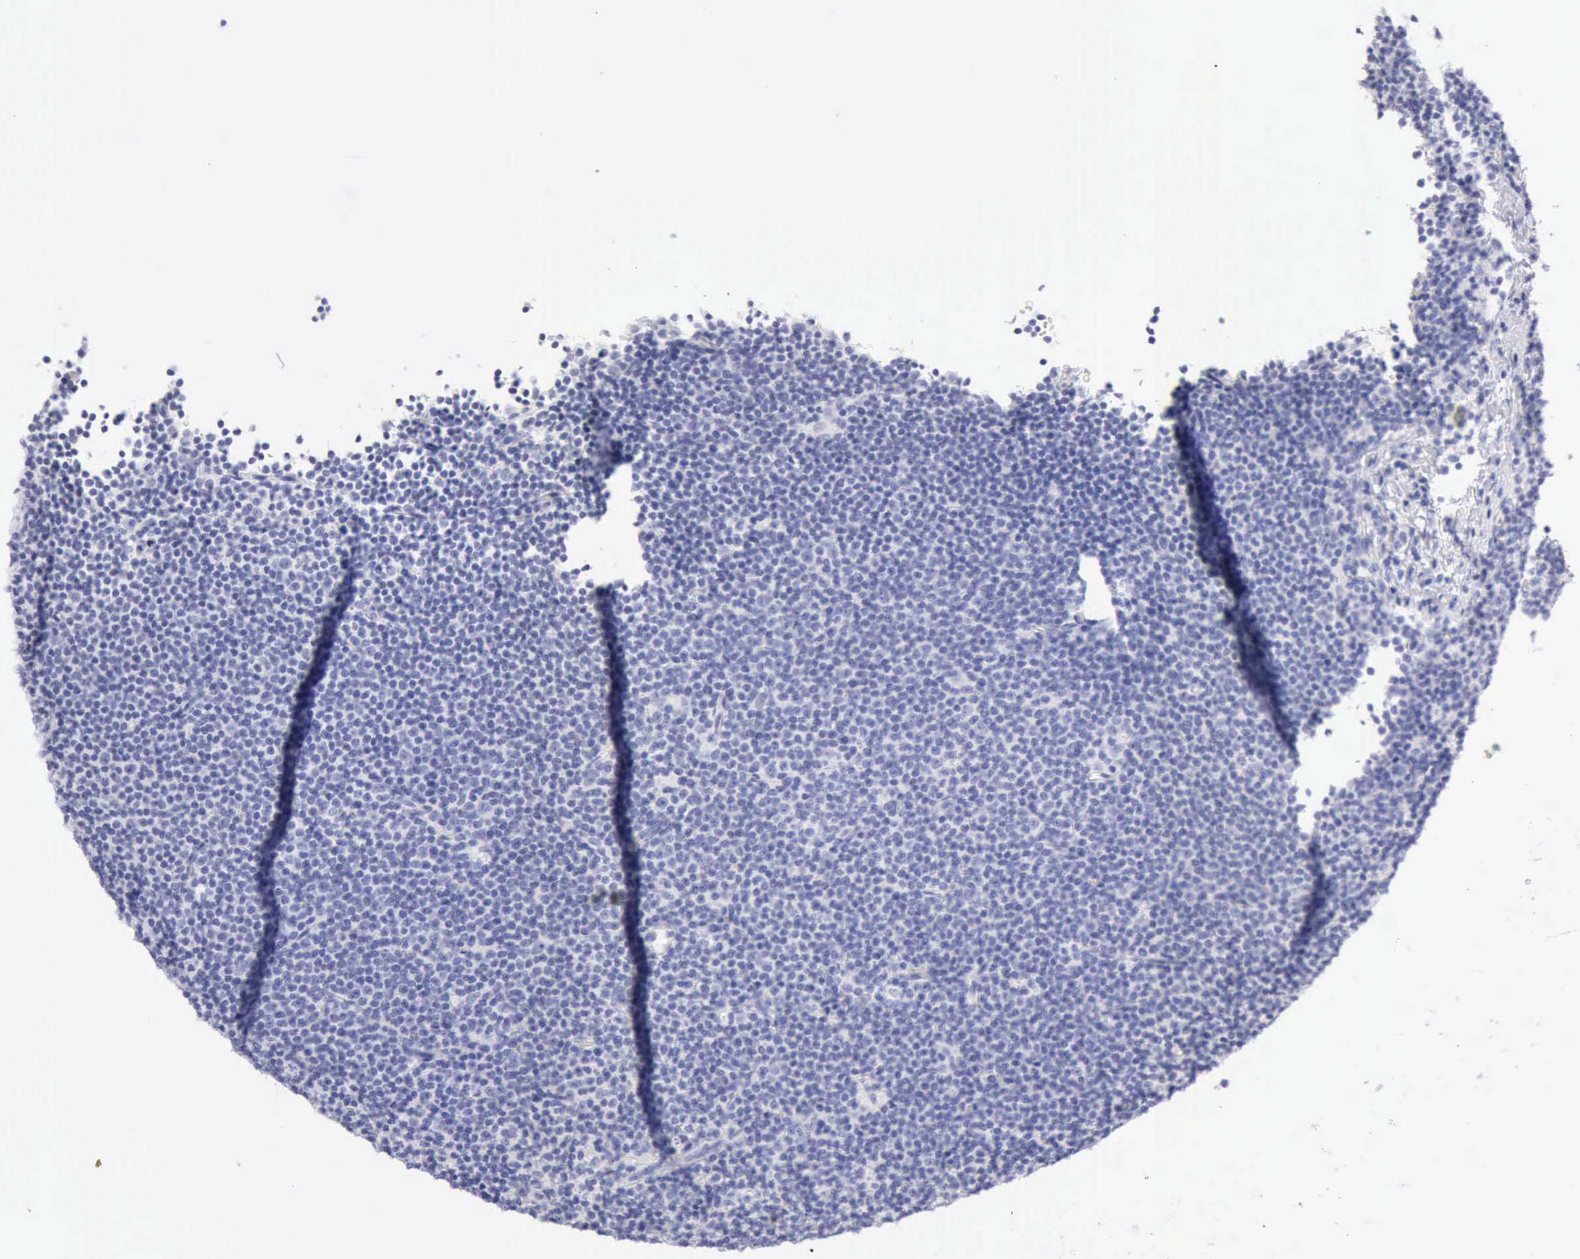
{"staining": {"intensity": "negative", "quantity": "none", "location": "none"}, "tissue": "lymphoma", "cell_type": "Tumor cells", "image_type": "cancer", "snomed": [{"axis": "morphology", "description": "Malignant lymphoma, non-Hodgkin's type, Low grade"}, {"axis": "topography", "description": "Lymph node"}], "caption": "IHC photomicrograph of lymphoma stained for a protein (brown), which reveals no positivity in tumor cells. The staining is performed using DAB brown chromogen with nuclei counter-stained in using hematoxylin.", "gene": "KRT5", "patient": {"sex": "female", "age": 69}}